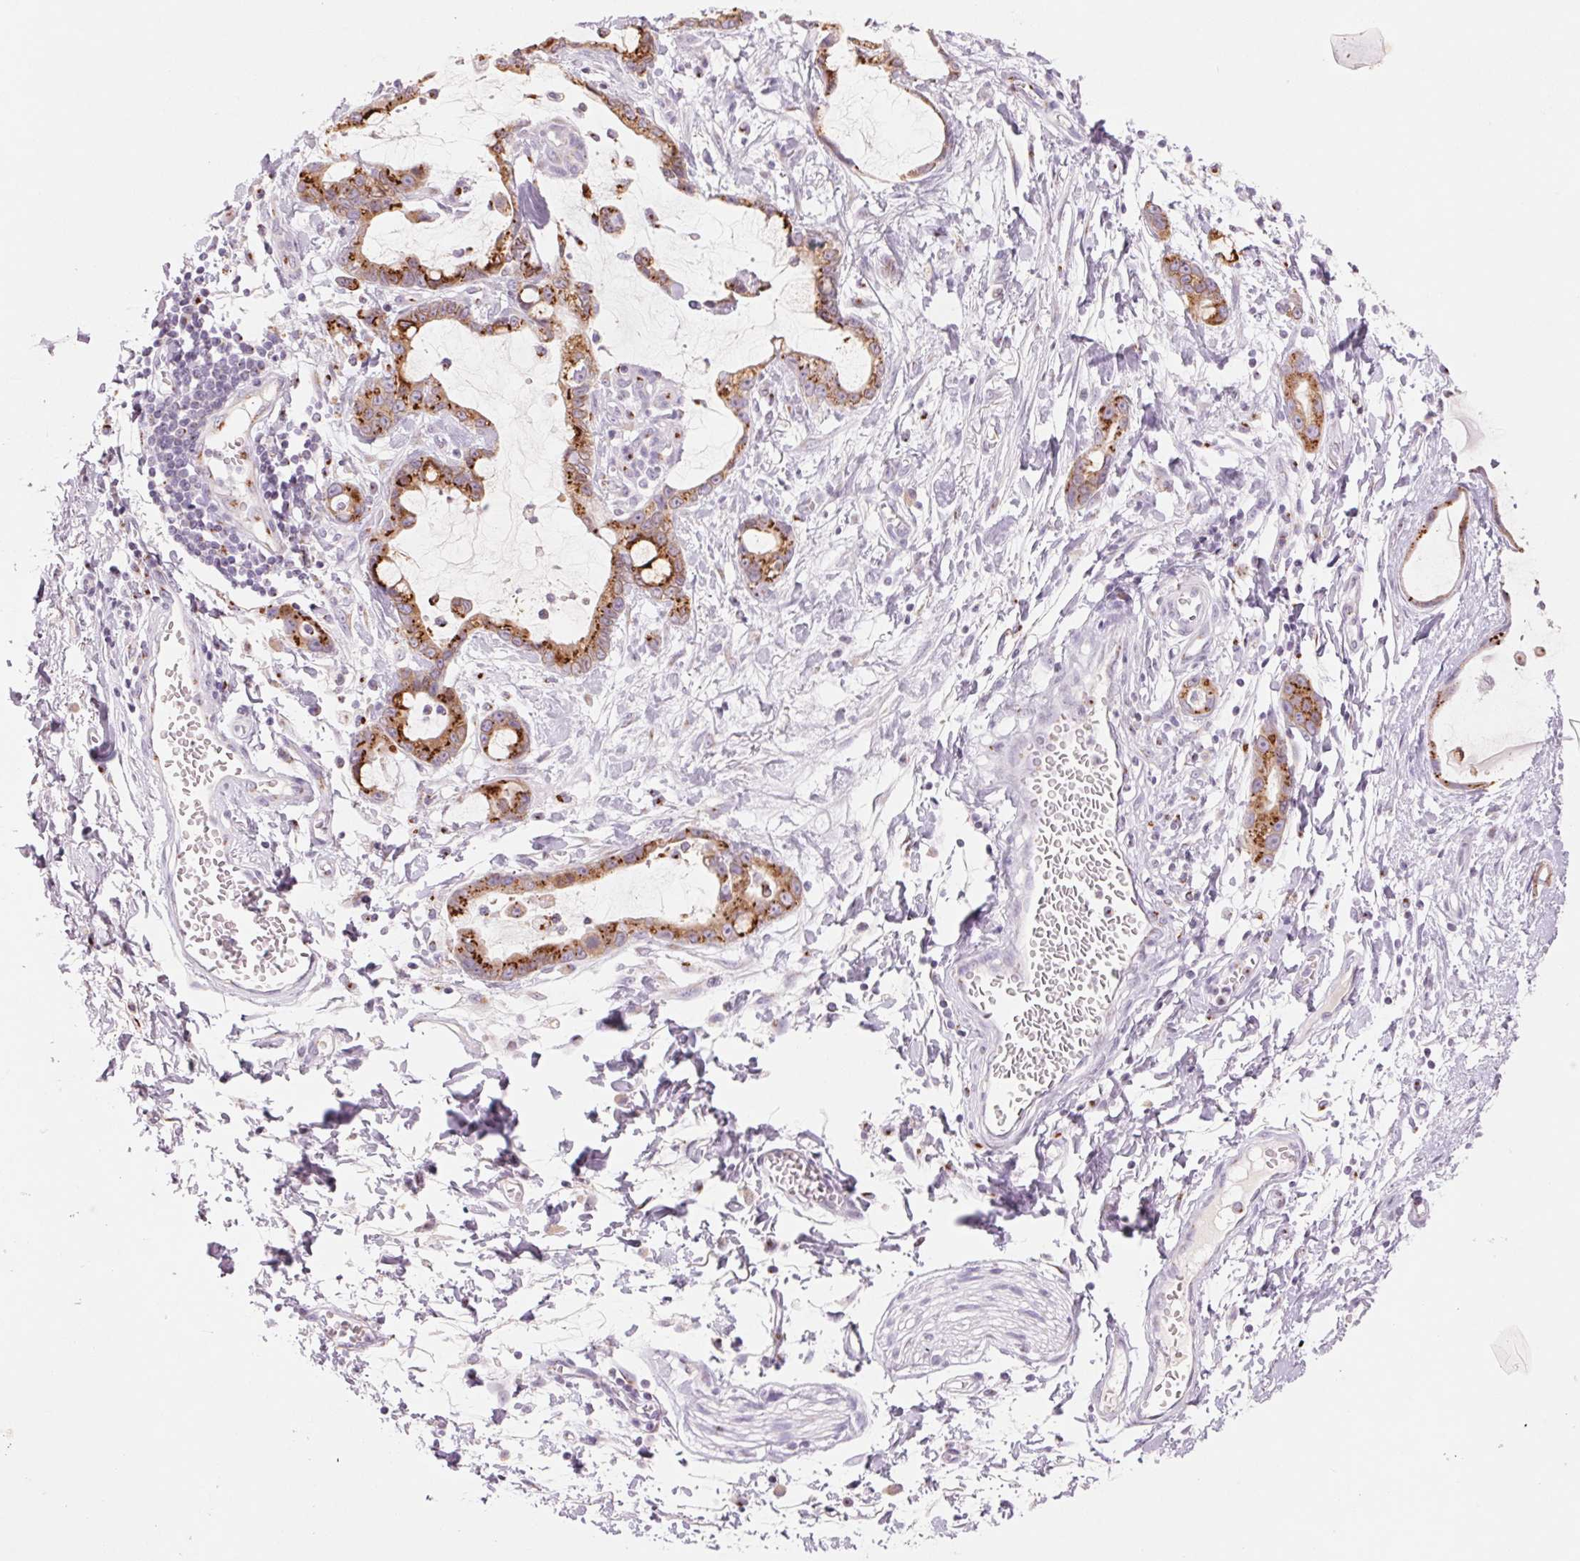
{"staining": {"intensity": "moderate", "quantity": ">75%", "location": "cytoplasmic/membranous"}, "tissue": "stomach cancer", "cell_type": "Tumor cells", "image_type": "cancer", "snomed": [{"axis": "morphology", "description": "Adenocarcinoma, NOS"}, {"axis": "topography", "description": "Stomach"}], "caption": "Approximately >75% of tumor cells in human stomach adenocarcinoma display moderate cytoplasmic/membranous protein staining as visualized by brown immunohistochemical staining.", "gene": "GALNT7", "patient": {"sex": "male", "age": 55}}